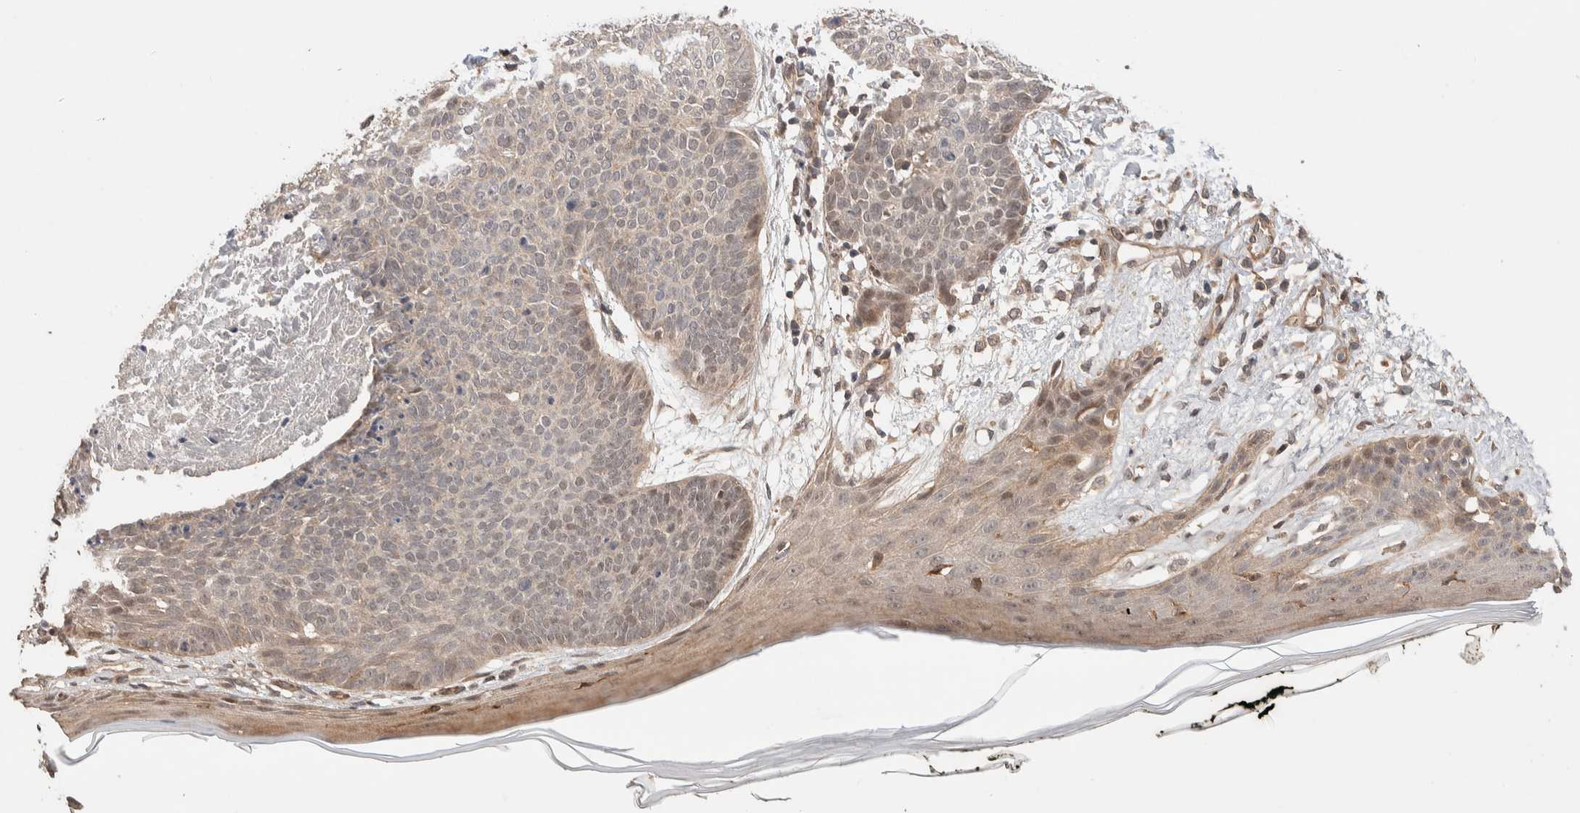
{"staining": {"intensity": "weak", "quantity": "<25%", "location": "cytoplasmic/membranous,nuclear"}, "tissue": "skin cancer", "cell_type": "Tumor cells", "image_type": "cancer", "snomed": [{"axis": "morphology", "description": "Normal tissue, NOS"}, {"axis": "morphology", "description": "Basal cell carcinoma"}, {"axis": "topography", "description": "Skin"}], "caption": "DAB (3,3'-diaminobenzidine) immunohistochemical staining of skin cancer reveals no significant staining in tumor cells. (IHC, brightfield microscopy, high magnification).", "gene": "PRDM15", "patient": {"sex": "male", "age": 50}}